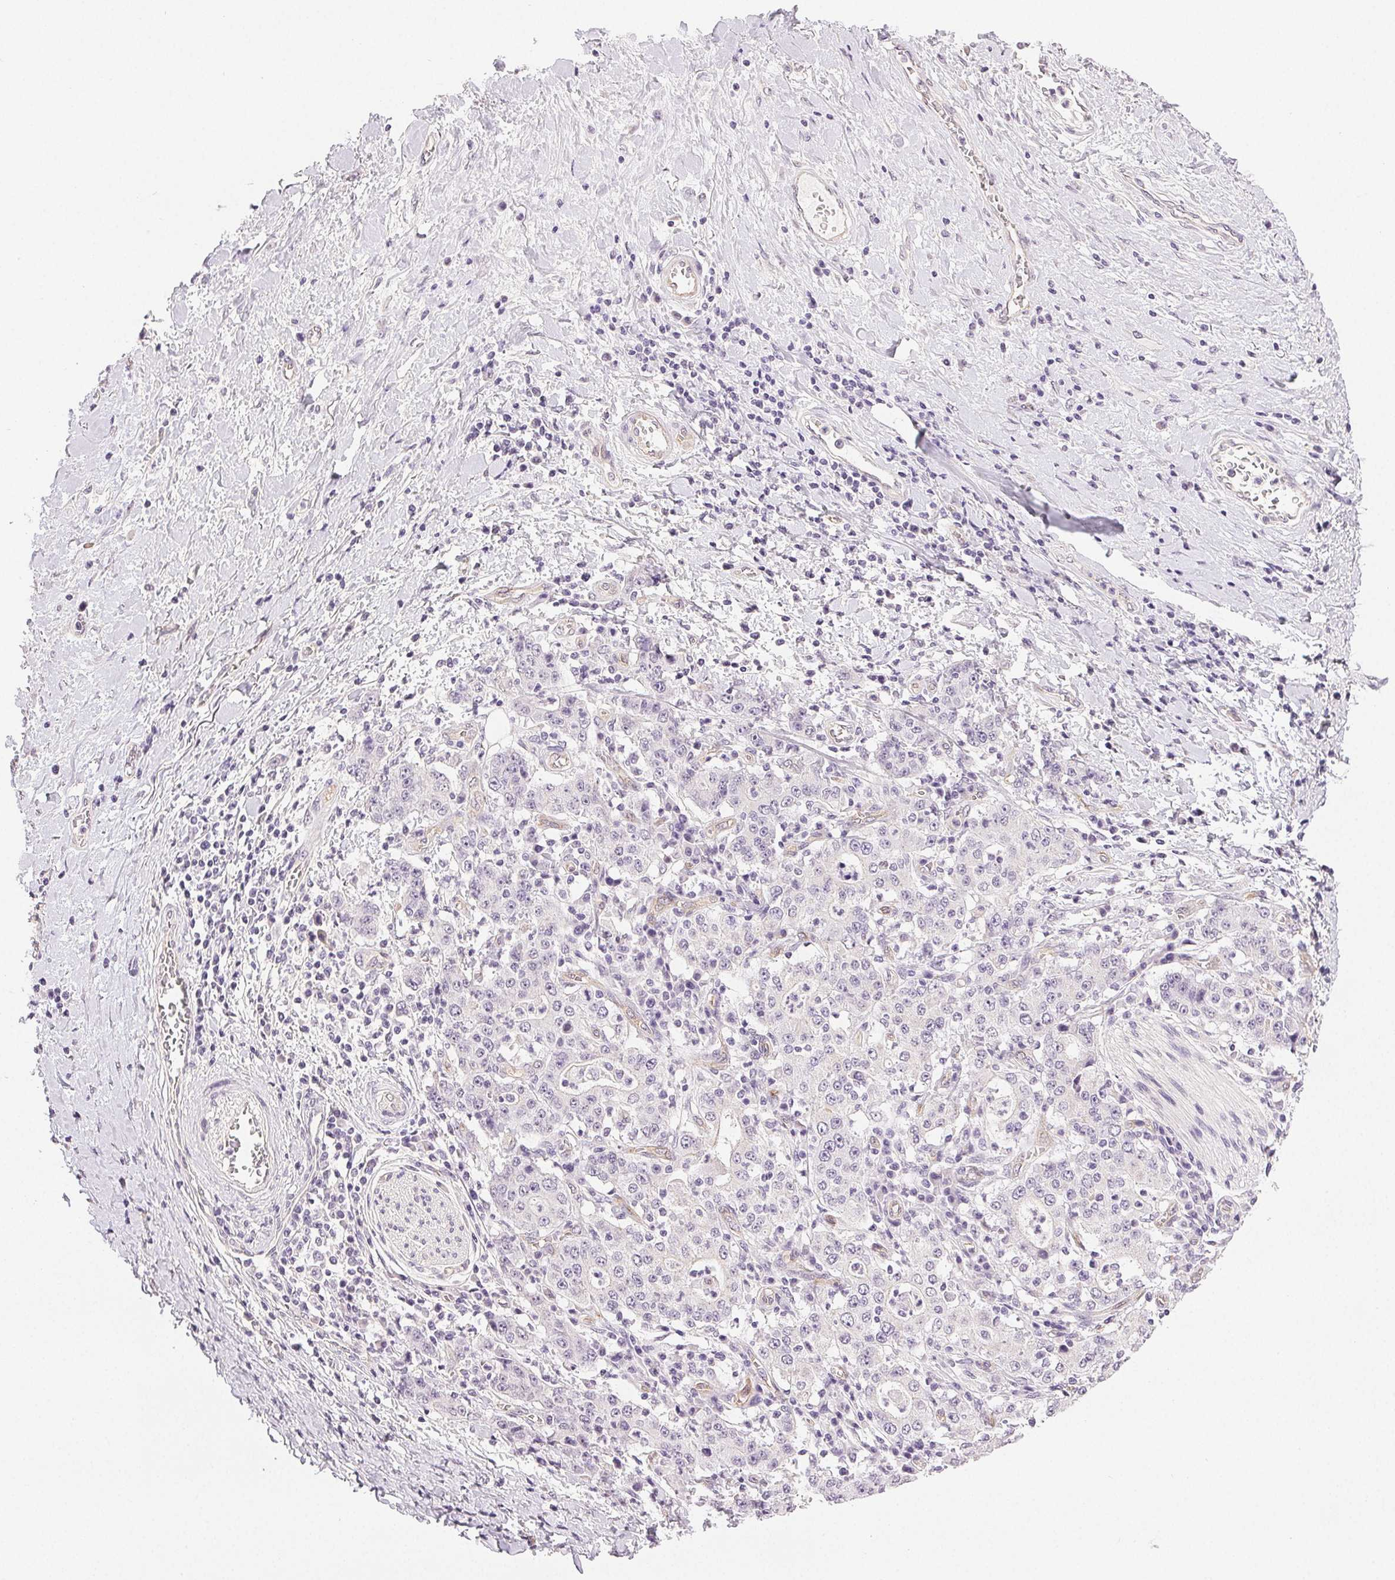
{"staining": {"intensity": "negative", "quantity": "none", "location": "none"}, "tissue": "stomach cancer", "cell_type": "Tumor cells", "image_type": "cancer", "snomed": [{"axis": "morphology", "description": "Normal tissue, NOS"}, {"axis": "morphology", "description": "Adenocarcinoma, NOS"}, {"axis": "topography", "description": "Stomach, upper"}, {"axis": "topography", "description": "Stomach"}], "caption": "Stomach cancer (adenocarcinoma) stained for a protein using IHC displays no positivity tumor cells.", "gene": "PLCB1", "patient": {"sex": "male", "age": 59}}